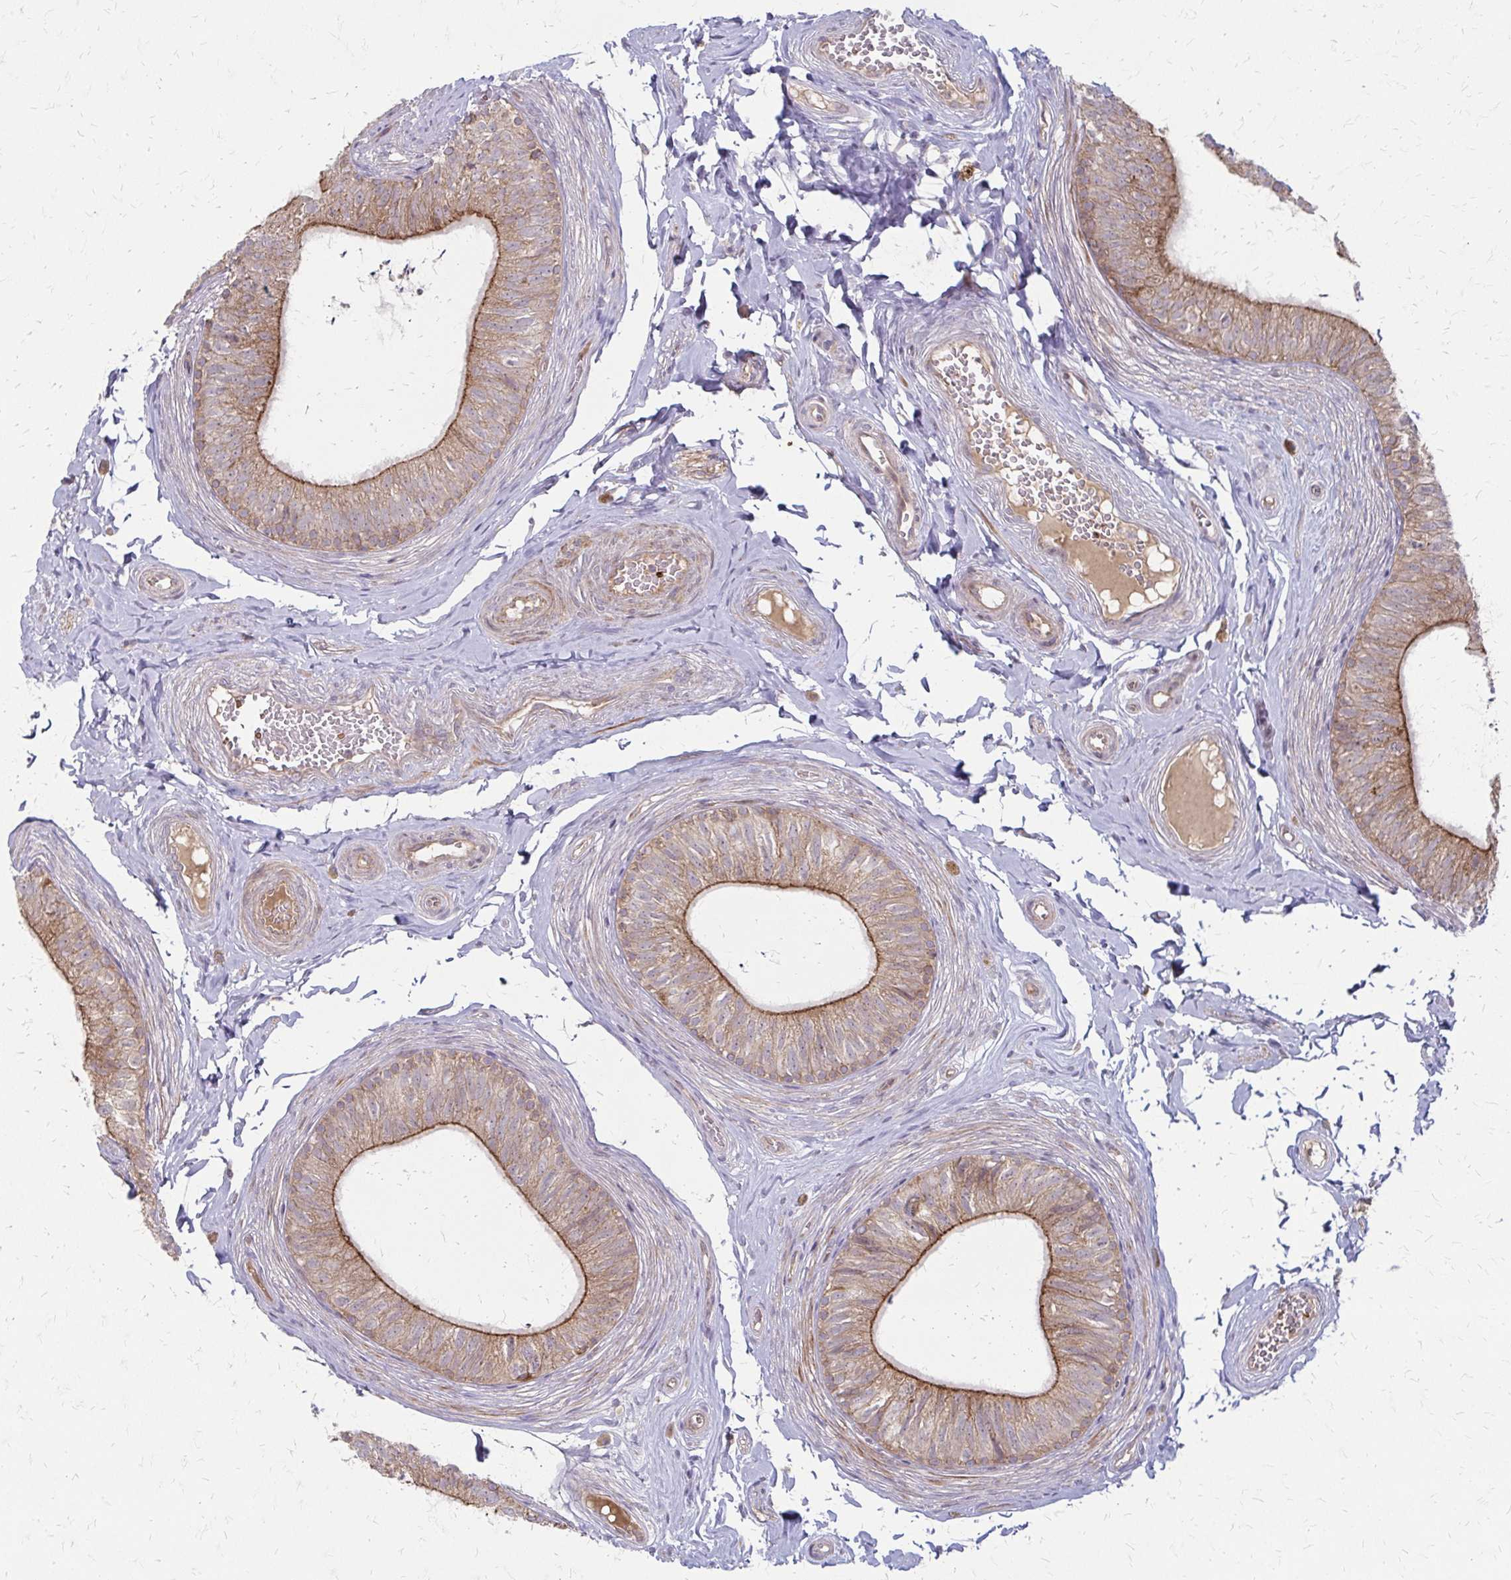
{"staining": {"intensity": "moderate", "quantity": ">75%", "location": "cytoplasmic/membranous"}, "tissue": "epididymis", "cell_type": "Glandular cells", "image_type": "normal", "snomed": [{"axis": "morphology", "description": "Normal tissue, NOS"}, {"axis": "topography", "description": "Epididymis, spermatic cord, NOS"}, {"axis": "topography", "description": "Epididymis"}, {"axis": "topography", "description": "Peripheral nerve tissue"}], "caption": "Epididymis stained for a protein displays moderate cytoplasmic/membranous positivity in glandular cells. Ihc stains the protein in brown and the nuclei are stained blue.", "gene": "ZNF383", "patient": {"sex": "male", "age": 29}}